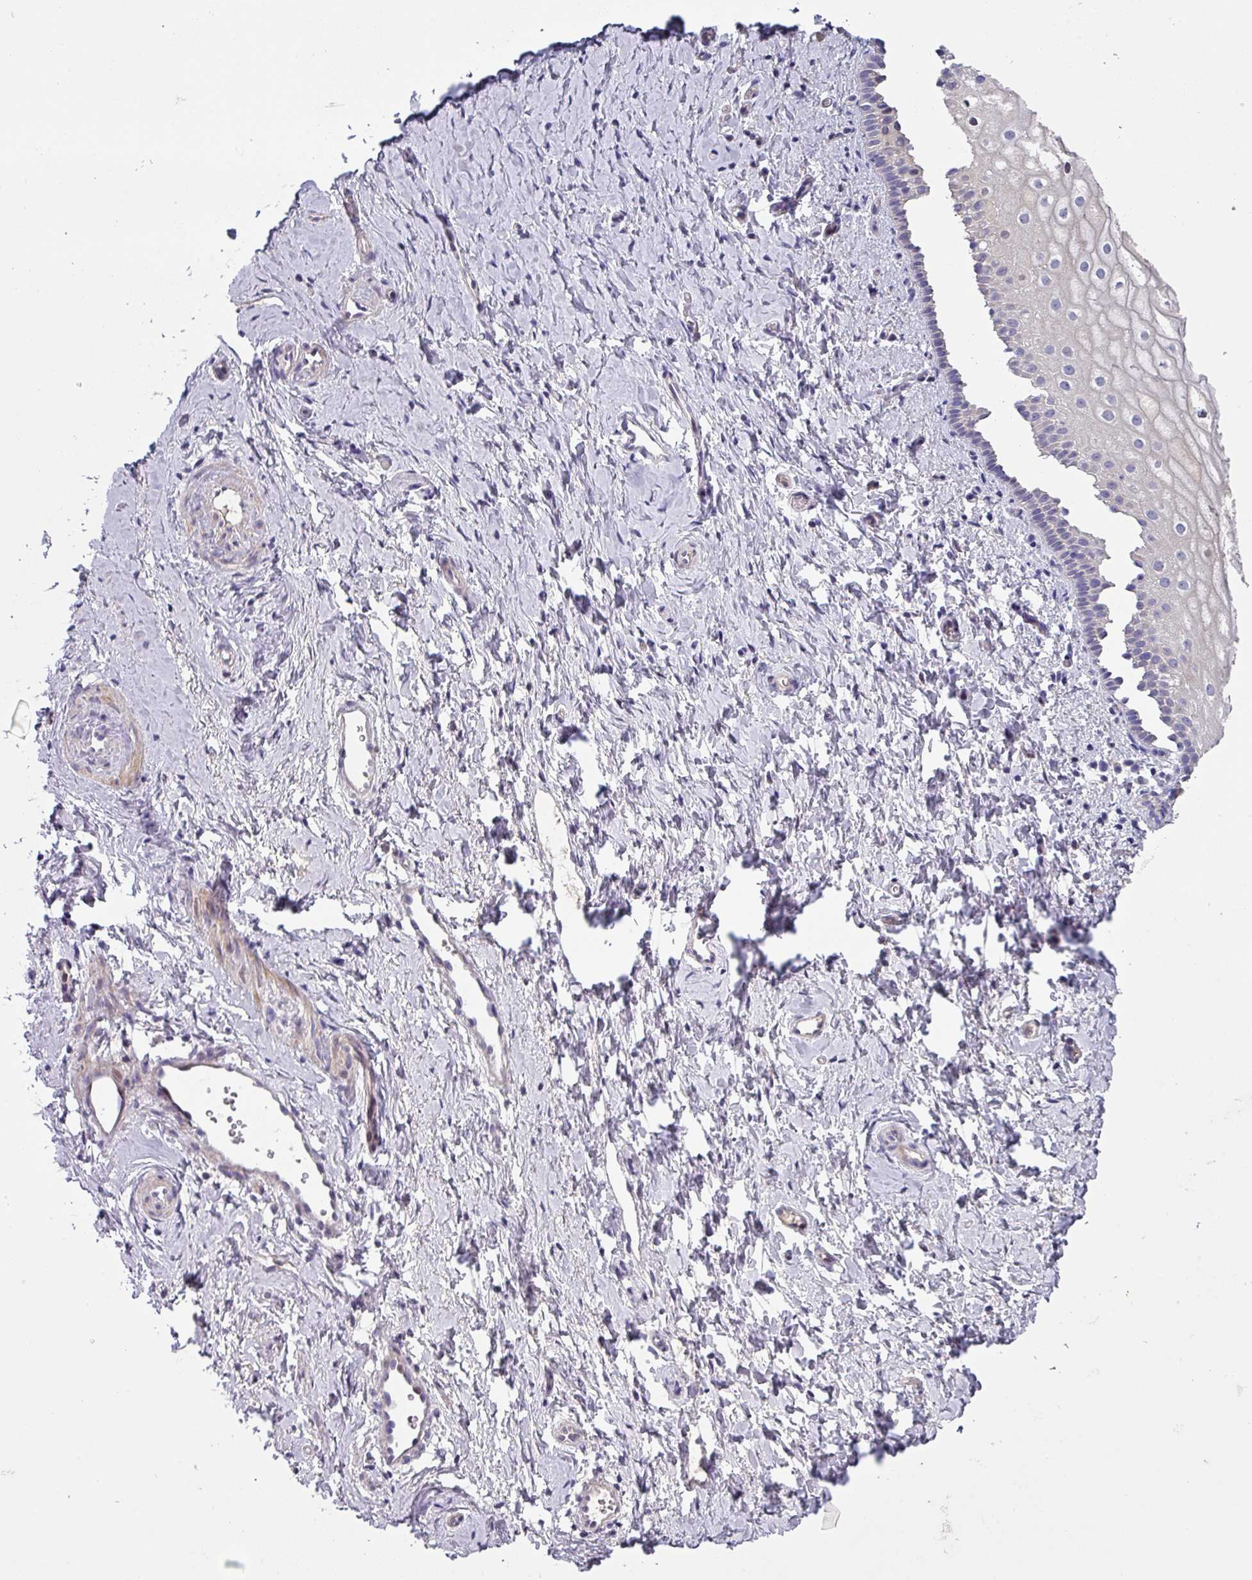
{"staining": {"intensity": "negative", "quantity": "none", "location": "none"}, "tissue": "vagina", "cell_type": "Squamous epithelial cells", "image_type": "normal", "snomed": [{"axis": "morphology", "description": "Normal tissue, NOS"}, {"axis": "topography", "description": "Vagina"}], "caption": "This is an IHC photomicrograph of unremarkable vagina. There is no staining in squamous epithelial cells.", "gene": "KLHL3", "patient": {"sex": "female", "age": 56}}